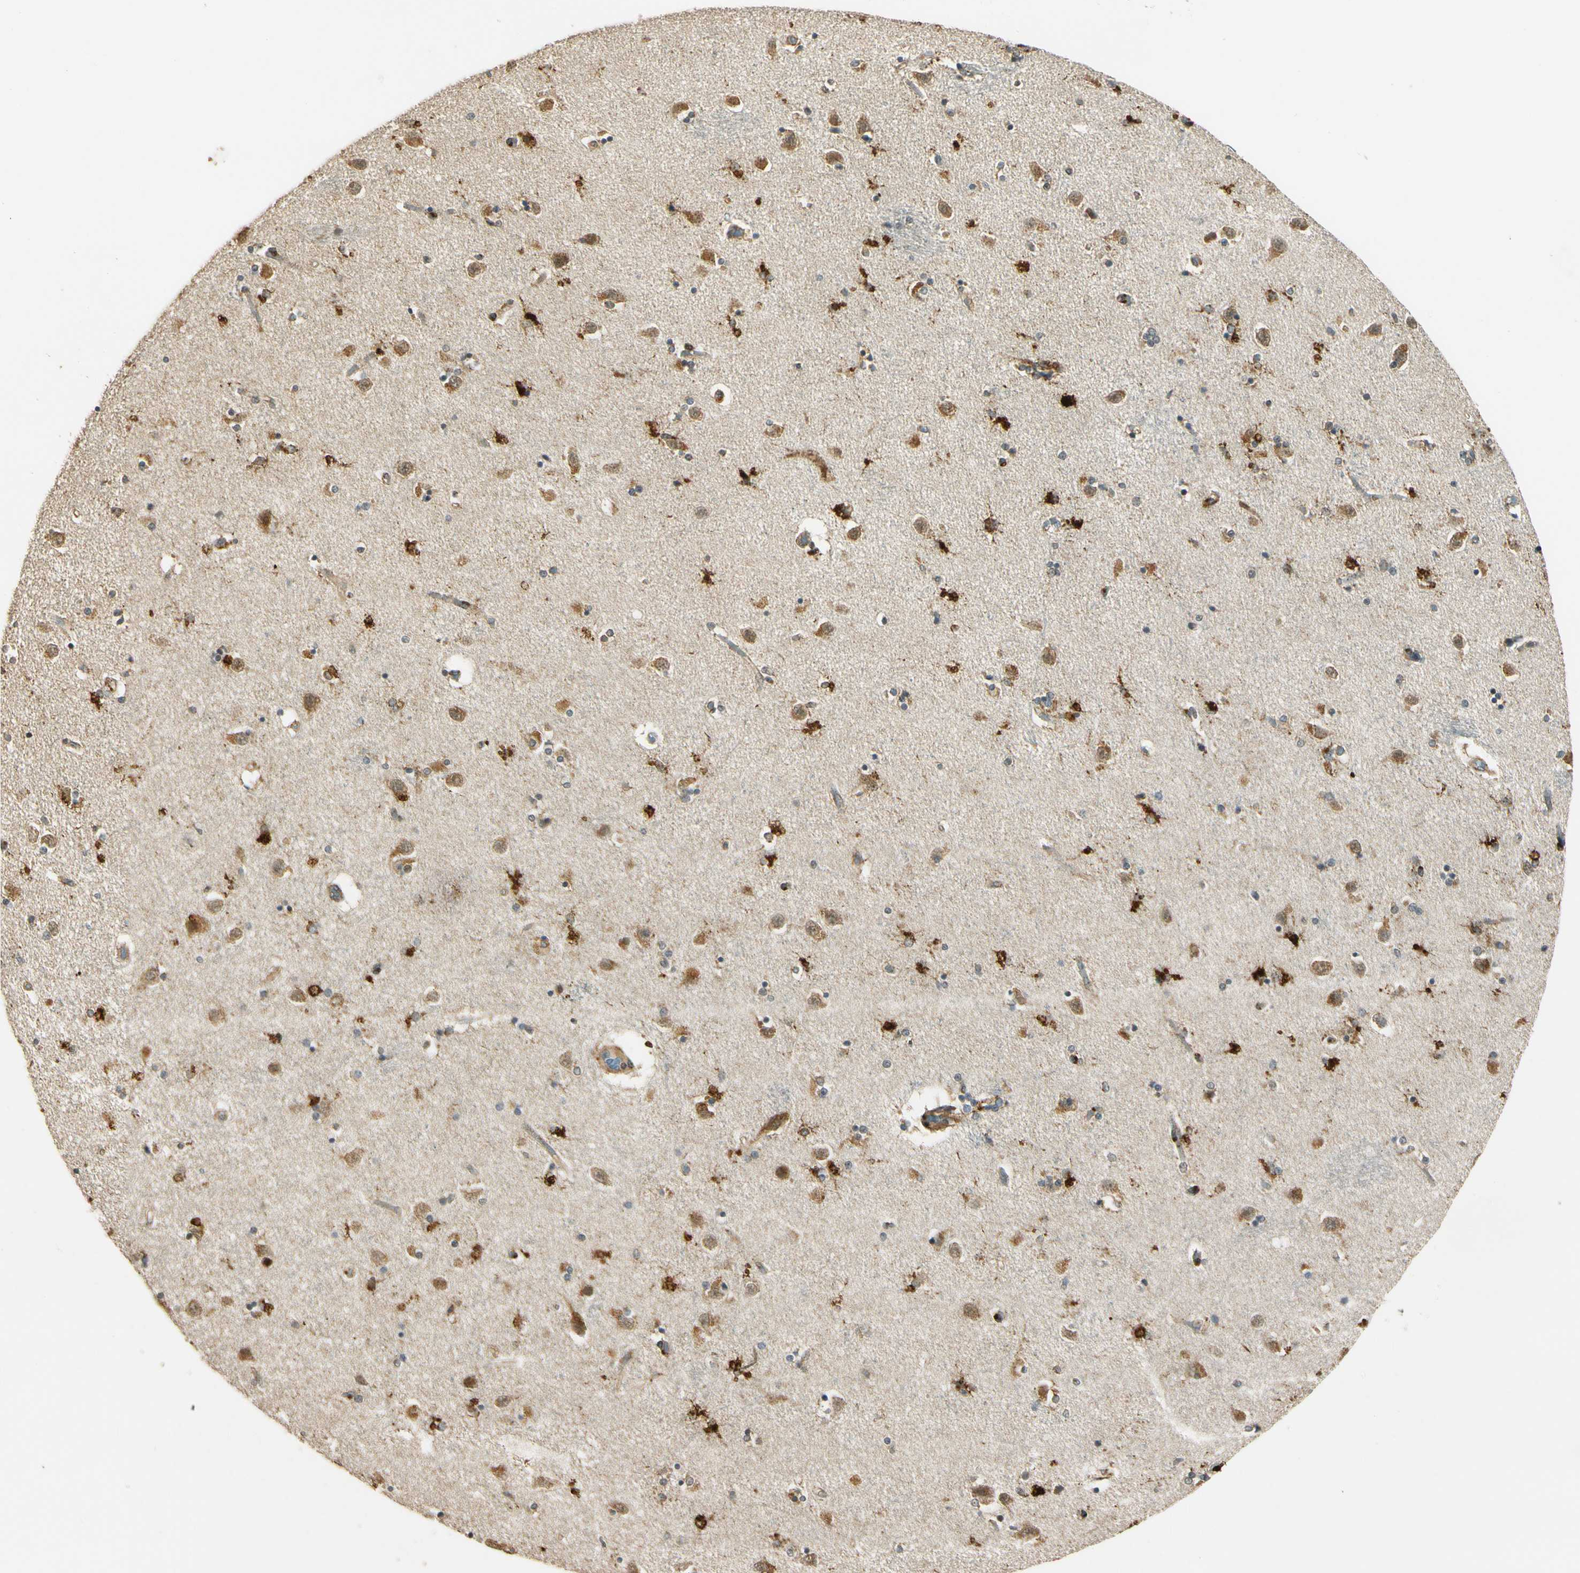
{"staining": {"intensity": "moderate", "quantity": "<25%", "location": "cytoplasmic/membranous"}, "tissue": "caudate", "cell_type": "Glial cells", "image_type": "normal", "snomed": [{"axis": "morphology", "description": "Normal tissue, NOS"}, {"axis": "topography", "description": "Lateral ventricle wall"}], "caption": "IHC of unremarkable human caudate displays low levels of moderate cytoplasmic/membranous positivity in approximately <25% of glial cells.", "gene": "LAMTOR1", "patient": {"sex": "female", "age": 54}}